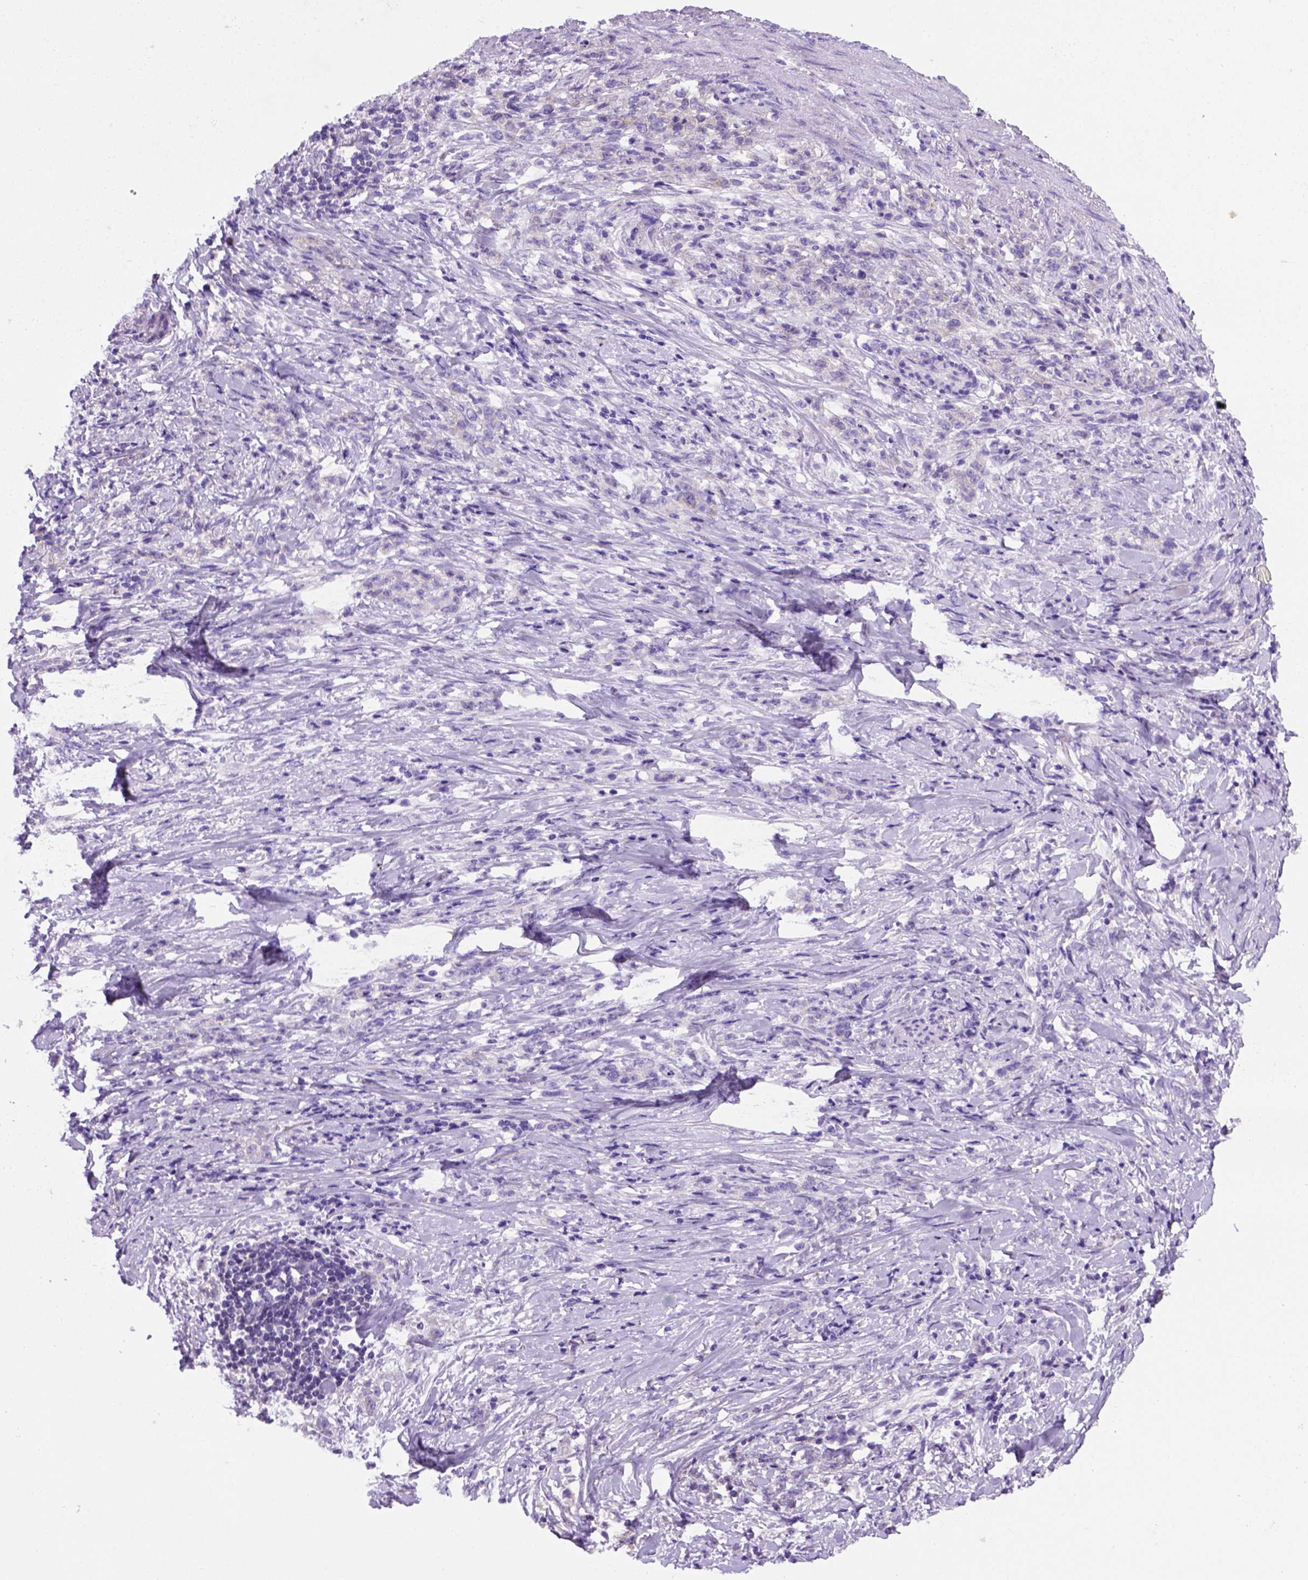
{"staining": {"intensity": "negative", "quantity": "none", "location": "none"}, "tissue": "stomach cancer", "cell_type": "Tumor cells", "image_type": "cancer", "snomed": [{"axis": "morphology", "description": "Adenocarcinoma, NOS"}, {"axis": "topography", "description": "Stomach, lower"}], "caption": "High magnification brightfield microscopy of stomach adenocarcinoma stained with DAB (brown) and counterstained with hematoxylin (blue): tumor cells show no significant expression.", "gene": "FOXI1", "patient": {"sex": "male", "age": 88}}